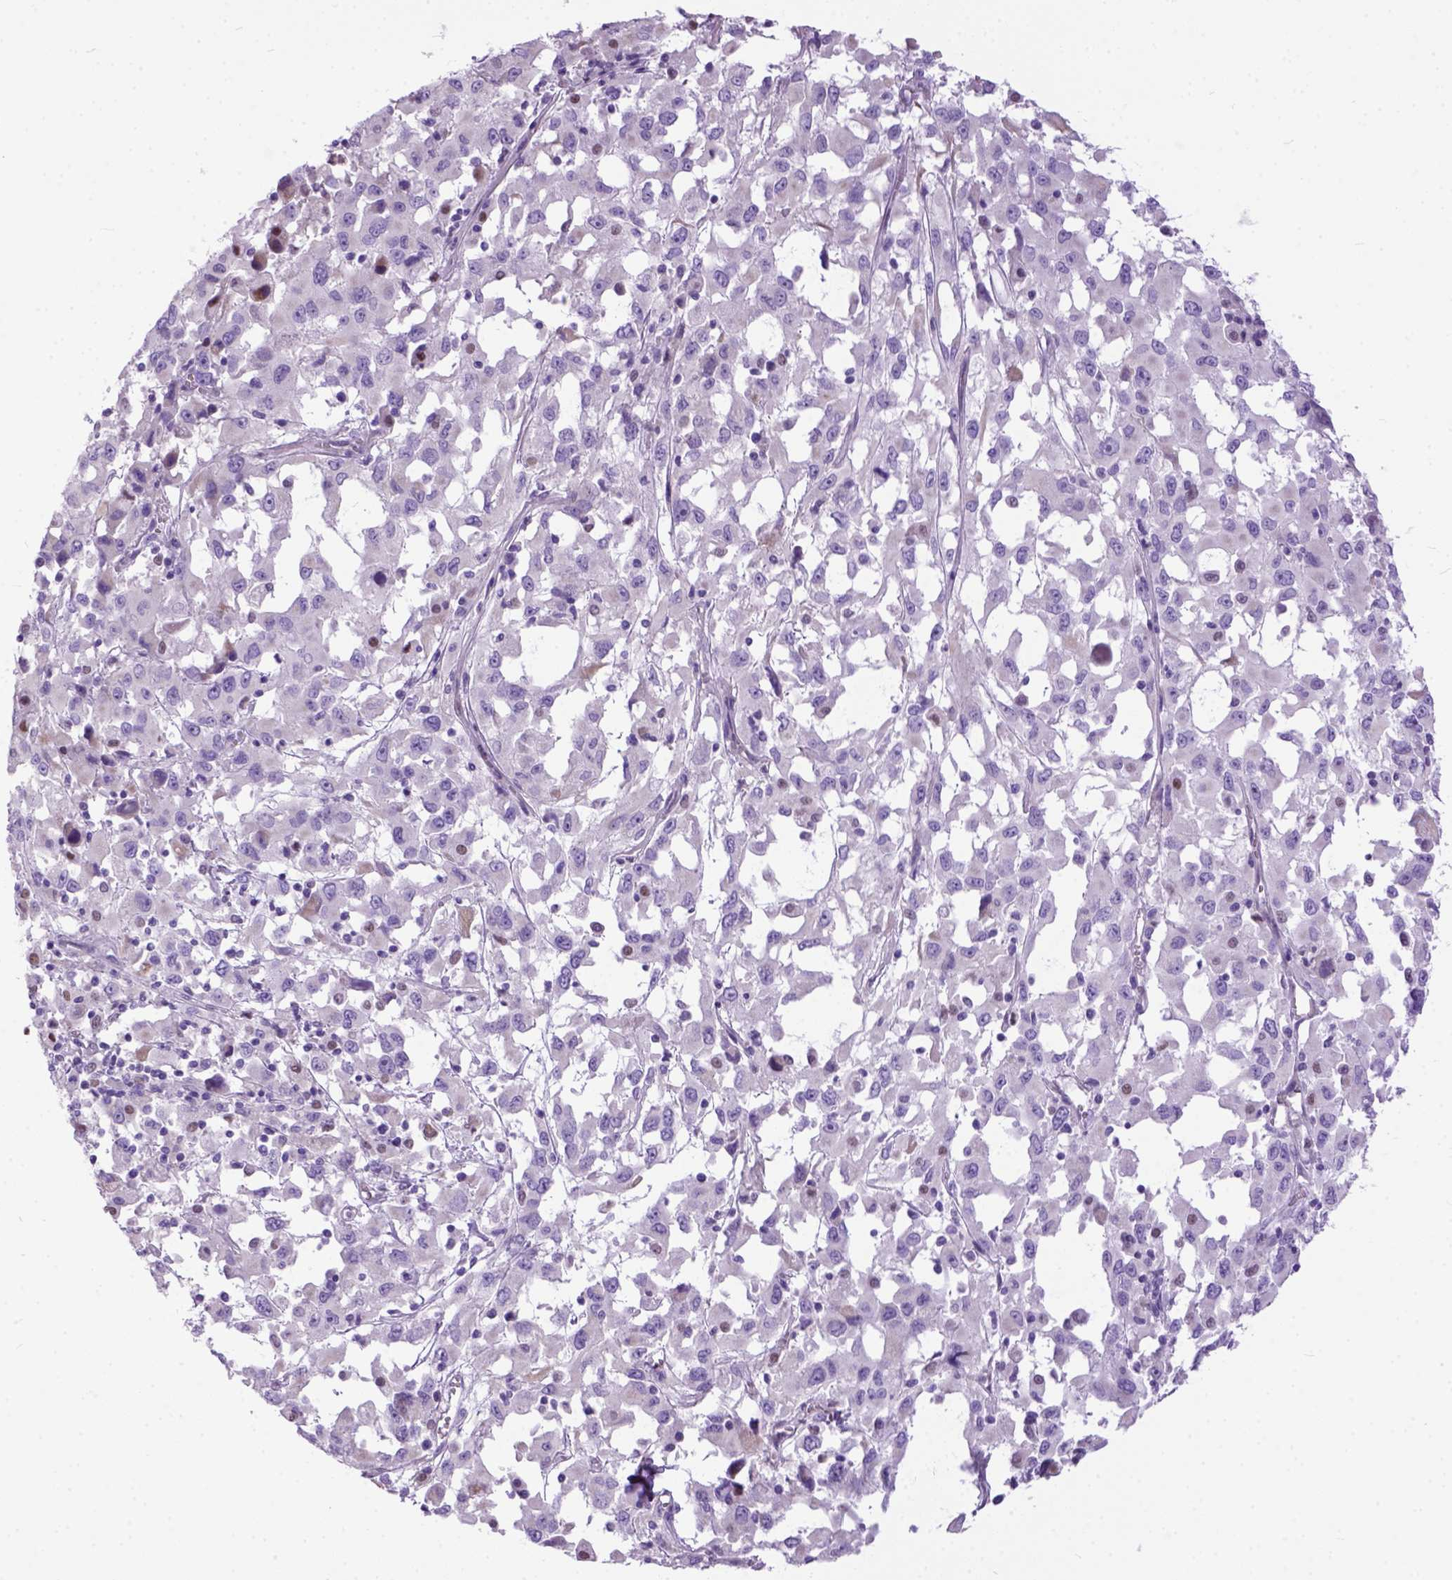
{"staining": {"intensity": "negative", "quantity": "none", "location": "none"}, "tissue": "melanoma", "cell_type": "Tumor cells", "image_type": "cancer", "snomed": [{"axis": "morphology", "description": "Malignant melanoma, Metastatic site"}, {"axis": "topography", "description": "Soft tissue"}], "caption": "Immunohistochemical staining of malignant melanoma (metastatic site) demonstrates no significant expression in tumor cells.", "gene": "CRB1", "patient": {"sex": "male", "age": 50}}